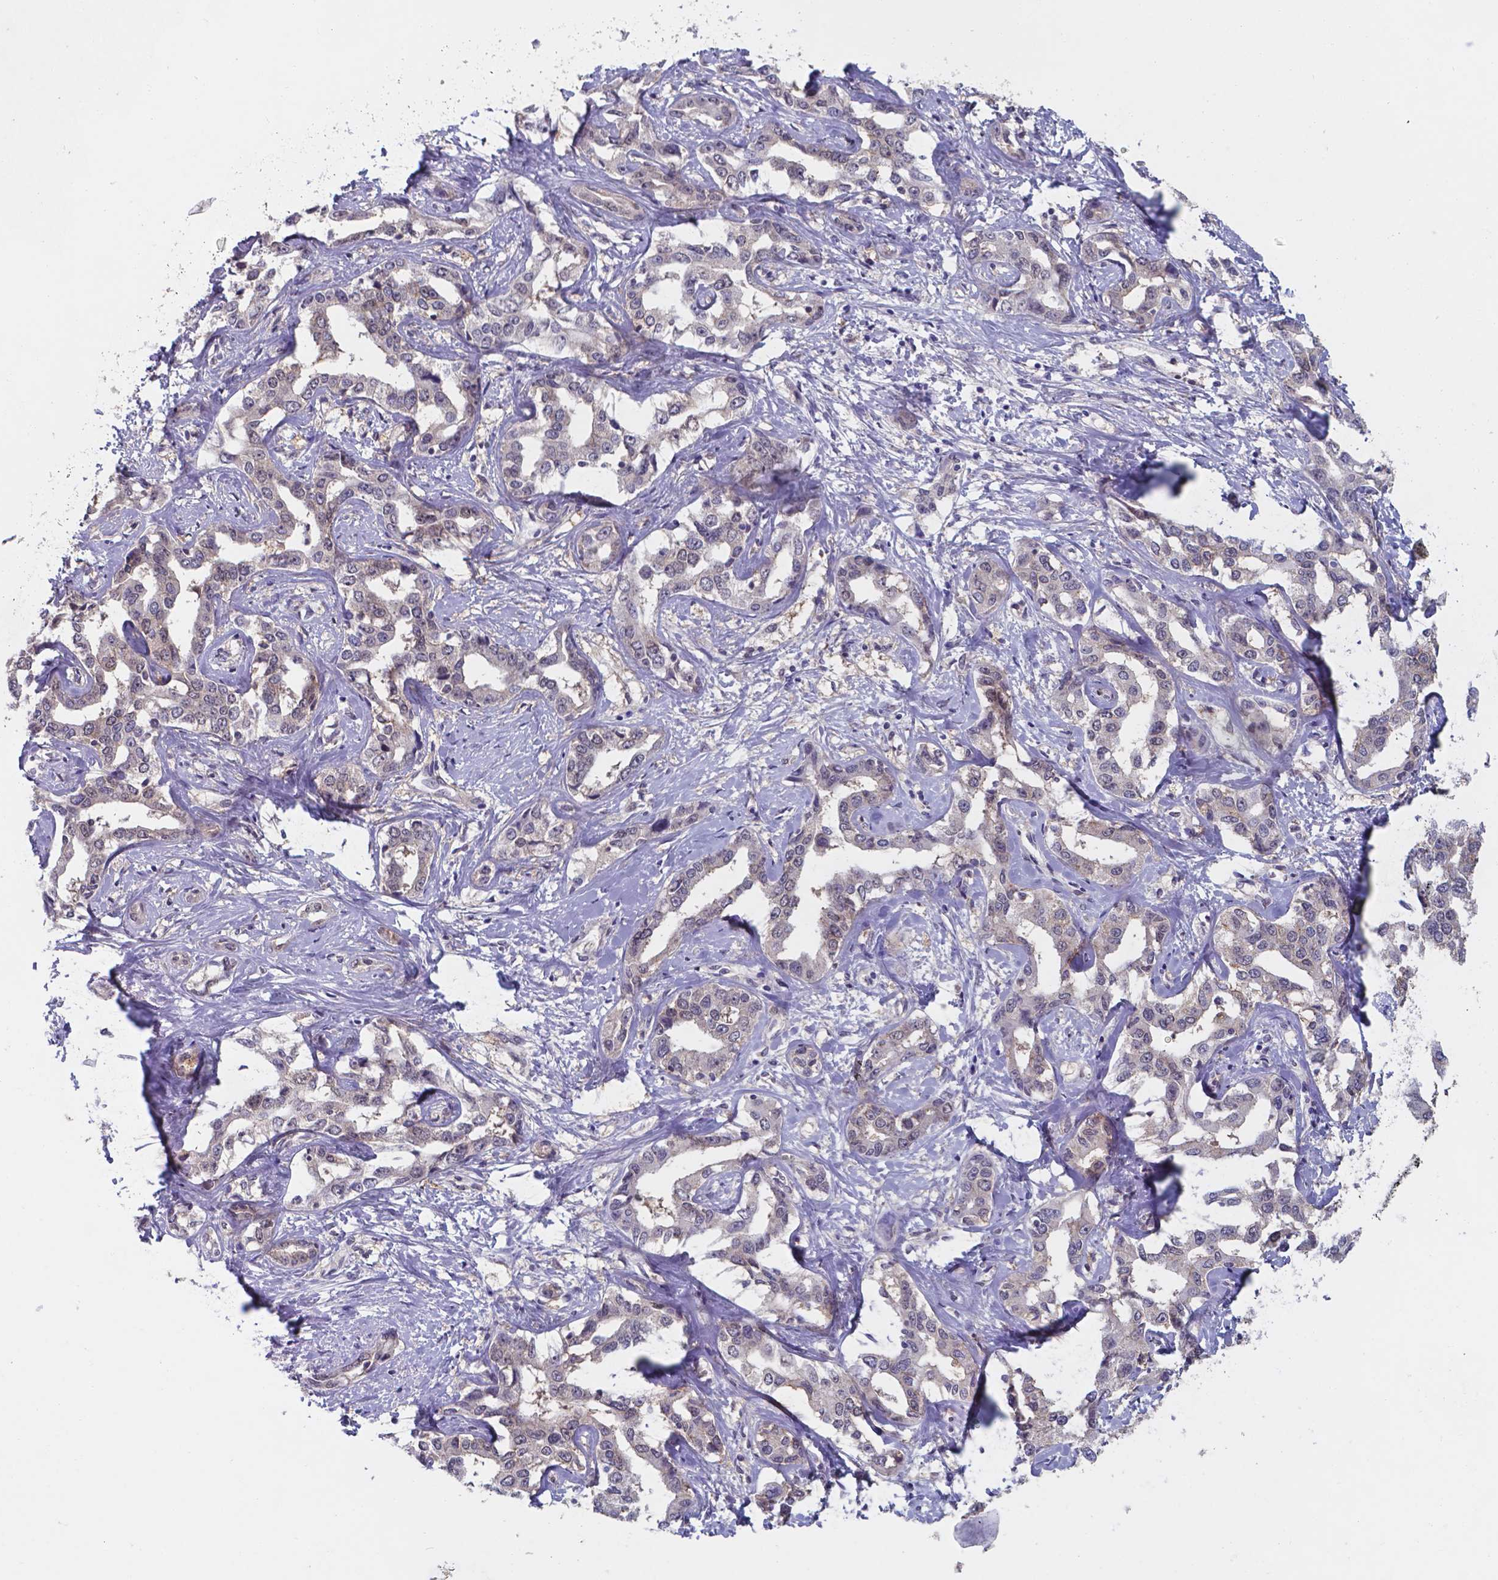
{"staining": {"intensity": "negative", "quantity": "none", "location": "none"}, "tissue": "liver cancer", "cell_type": "Tumor cells", "image_type": "cancer", "snomed": [{"axis": "morphology", "description": "Cholangiocarcinoma"}, {"axis": "topography", "description": "Liver"}], "caption": "Tumor cells show no significant protein expression in cholangiocarcinoma (liver).", "gene": "UBE2E2", "patient": {"sex": "male", "age": 59}}